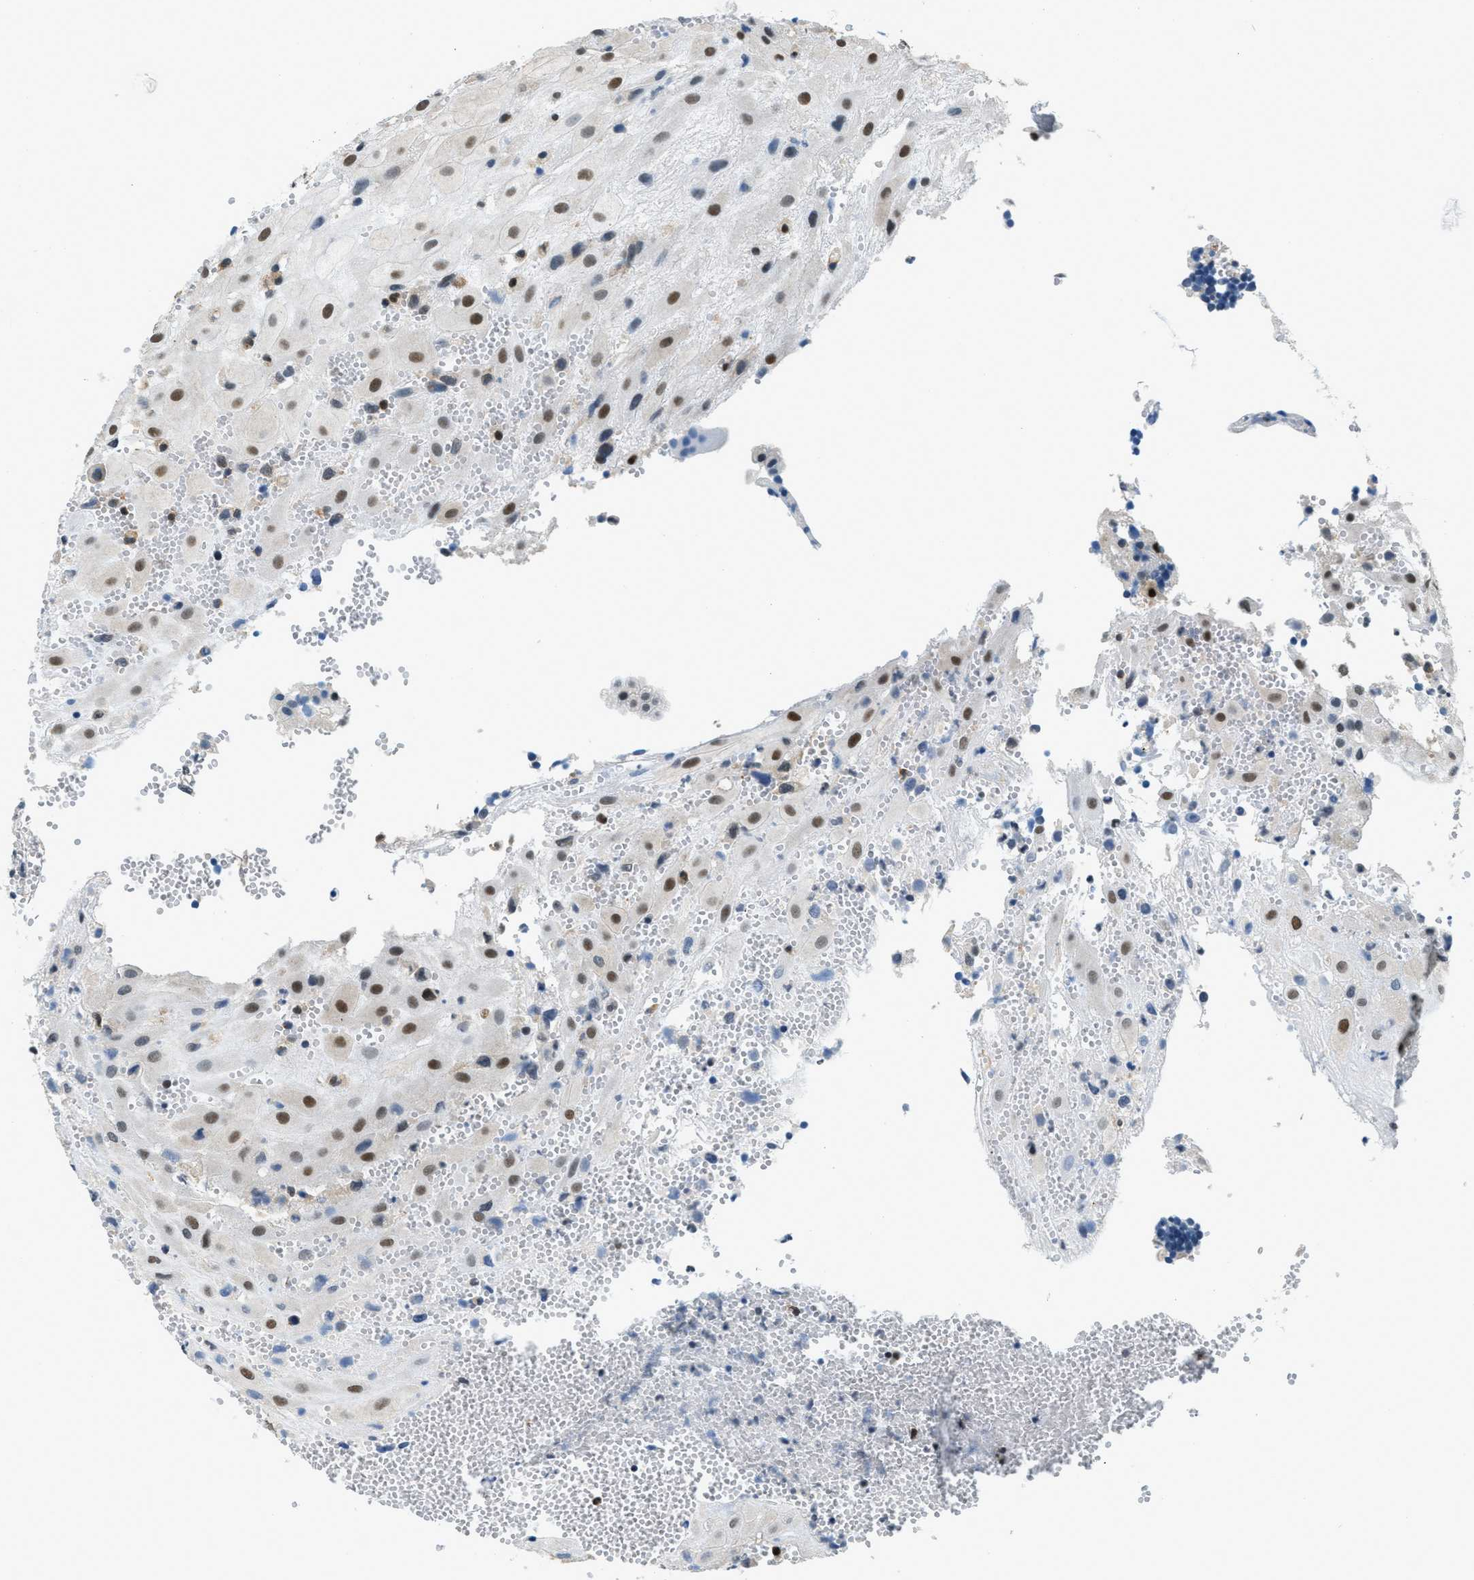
{"staining": {"intensity": "moderate", "quantity": ">75%", "location": "nuclear"}, "tissue": "placenta", "cell_type": "Decidual cells", "image_type": "normal", "snomed": [{"axis": "morphology", "description": "Normal tissue, NOS"}, {"axis": "topography", "description": "Placenta"}], "caption": "Immunohistochemistry of normal placenta reveals medium levels of moderate nuclear expression in approximately >75% of decidual cells.", "gene": "OGFR", "patient": {"sex": "female", "age": 18}}